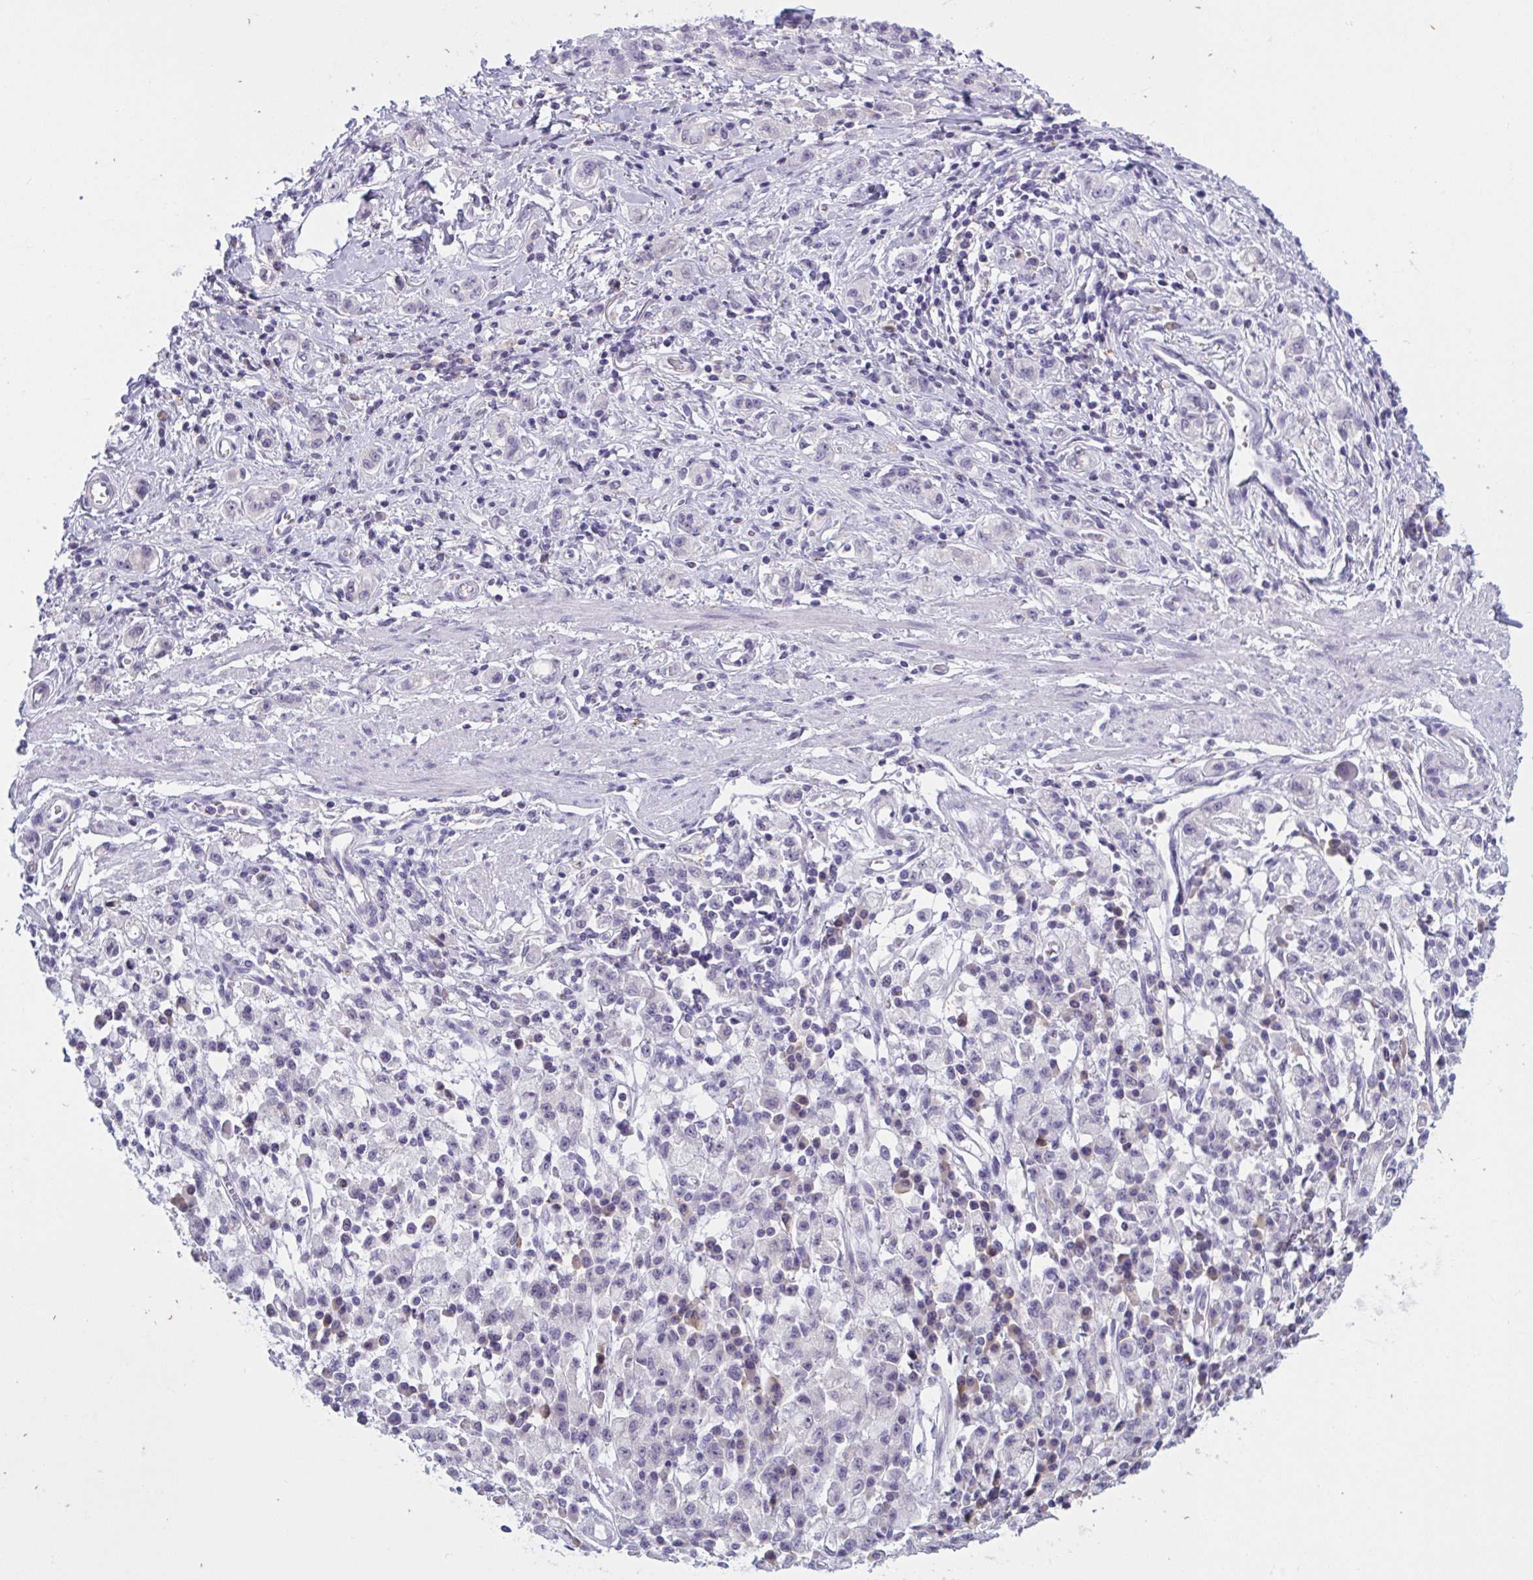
{"staining": {"intensity": "negative", "quantity": "none", "location": "none"}, "tissue": "stomach cancer", "cell_type": "Tumor cells", "image_type": "cancer", "snomed": [{"axis": "morphology", "description": "Adenocarcinoma, NOS"}, {"axis": "topography", "description": "Stomach"}], "caption": "DAB immunohistochemical staining of human adenocarcinoma (stomach) exhibits no significant expression in tumor cells.", "gene": "WNT9B", "patient": {"sex": "male", "age": 77}}